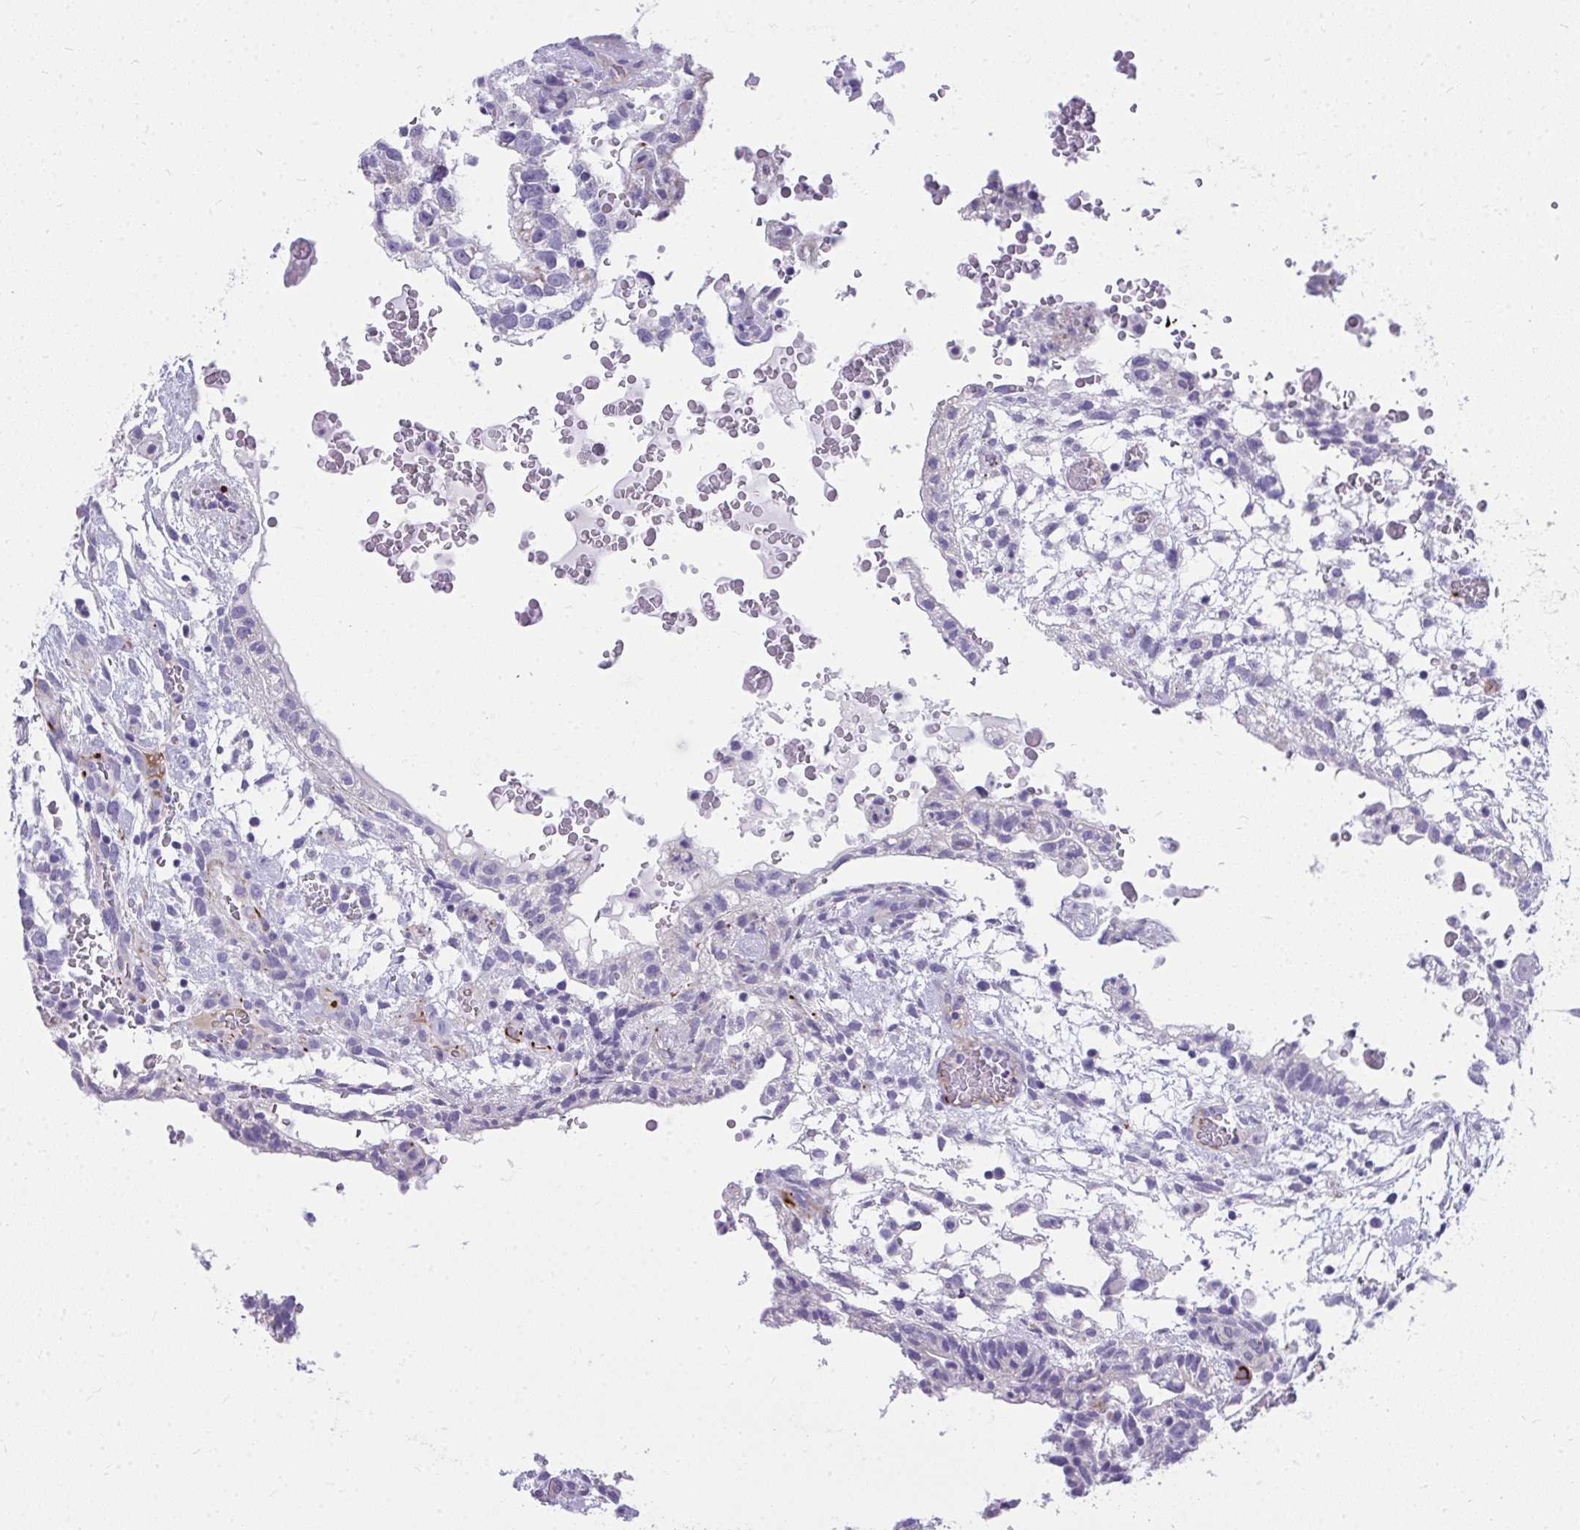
{"staining": {"intensity": "negative", "quantity": "none", "location": "none"}, "tissue": "testis cancer", "cell_type": "Tumor cells", "image_type": "cancer", "snomed": [{"axis": "morphology", "description": "Carcinoma, Embryonal, NOS"}, {"axis": "topography", "description": "Testis"}], "caption": "Testis cancer was stained to show a protein in brown. There is no significant expression in tumor cells. The staining was performed using DAB to visualize the protein expression in brown, while the nuclei were stained in blue with hematoxylin (Magnification: 20x).", "gene": "TSBP1", "patient": {"sex": "male", "age": 32}}